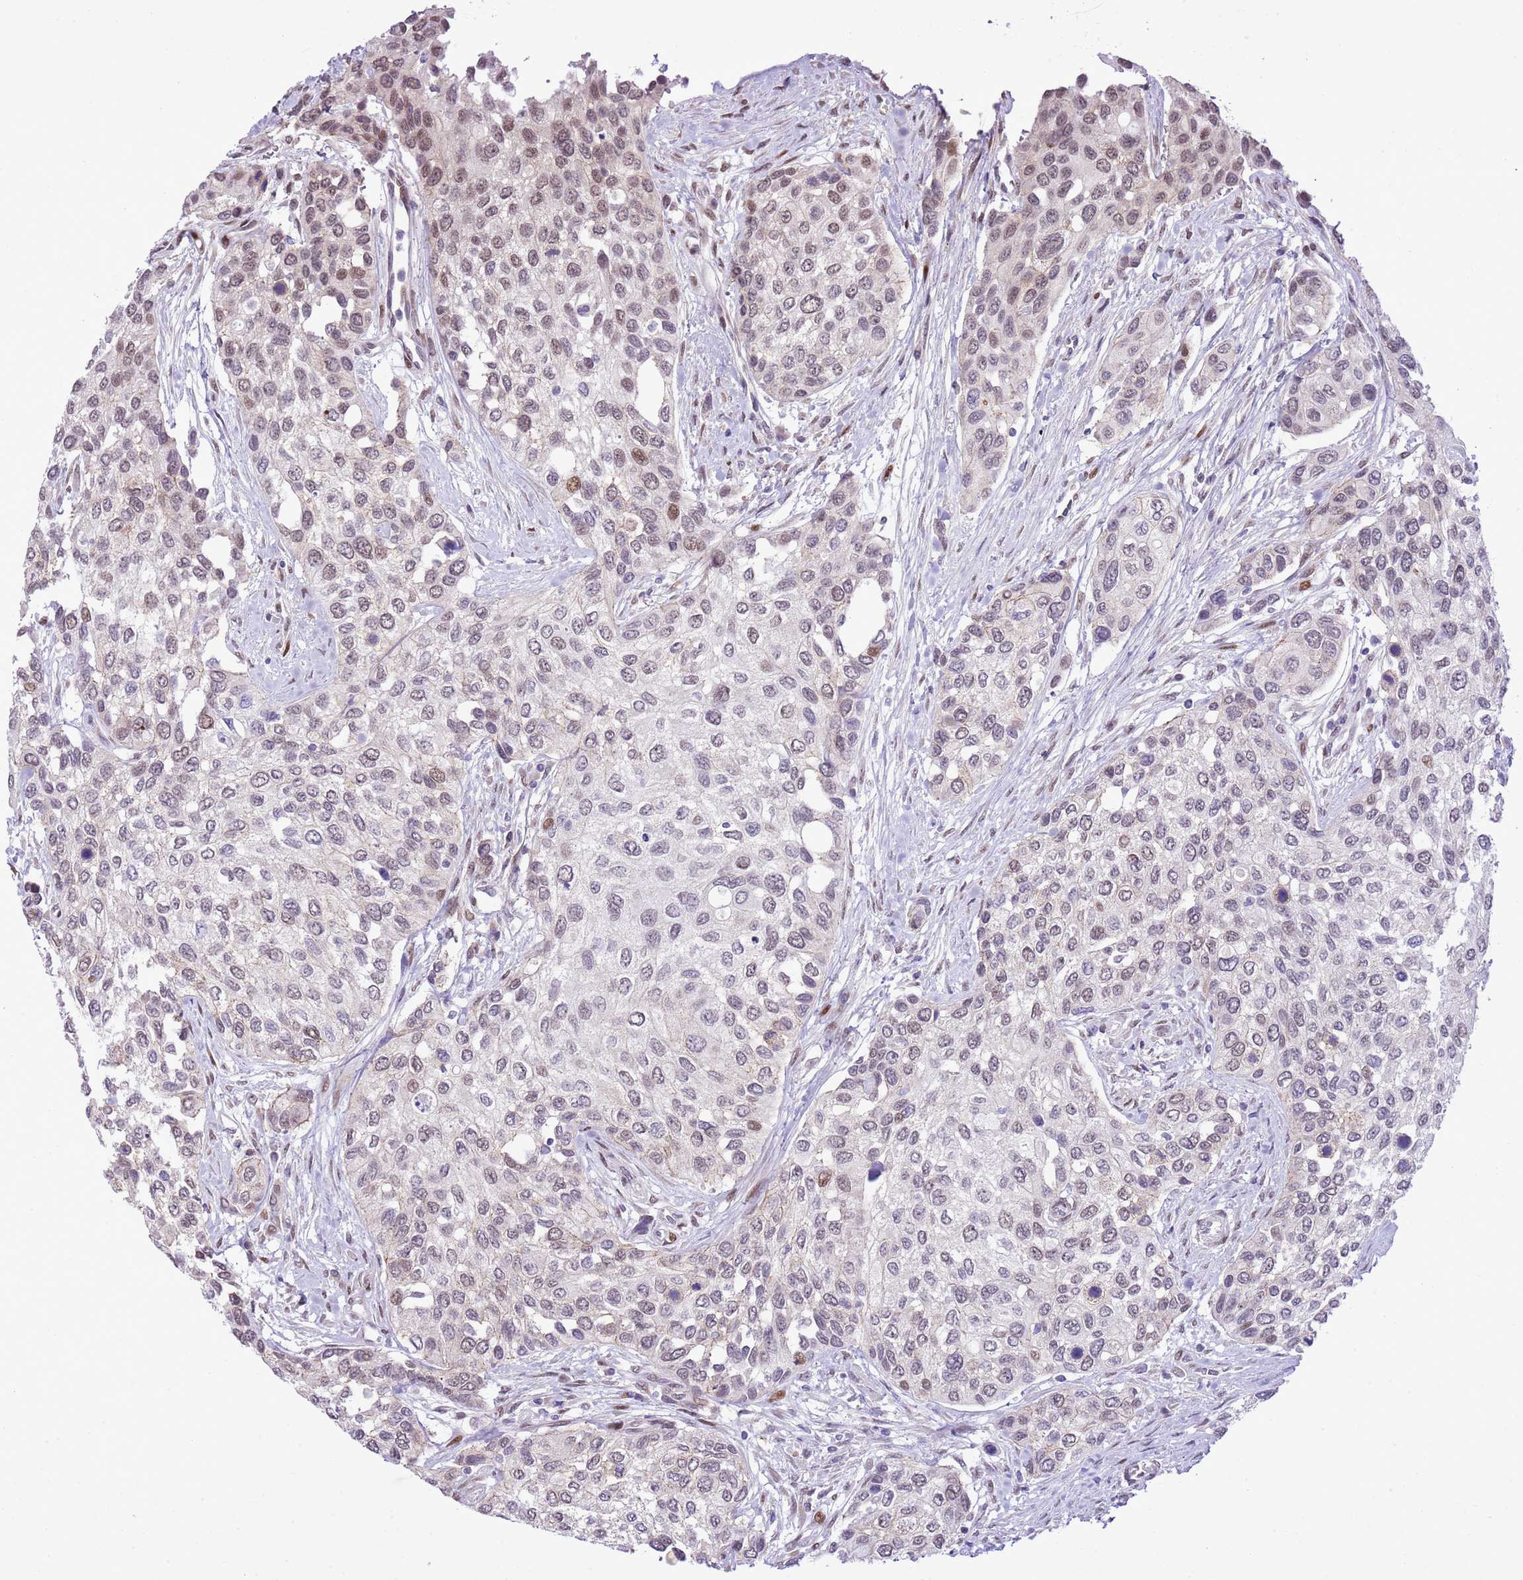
{"staining": {"intensity": "weak", "quantity": "25%-75%", "location": "nuclear"}, "tissue": "urothelial cancer", "cell_type": "Tumor cells", "image_type": "cancer", "snomed": [{"axis": "morphology", "description": "Normal tissue, NOS"}, {"axis": "morphology", "description": "Urothelial carcinoma, High grade"}, {"axis": "topography", "description": "Vascular tissue"}, {"axis": "topography", "description": "Urinary bladder"}], "caption": "Weak nuclear staining is identified in approximately 25%-75% of tumor cells in high-grade urothelial carcinoma.", "gene": "NACC2", "patient": {"sex": "female", "age": 56}}